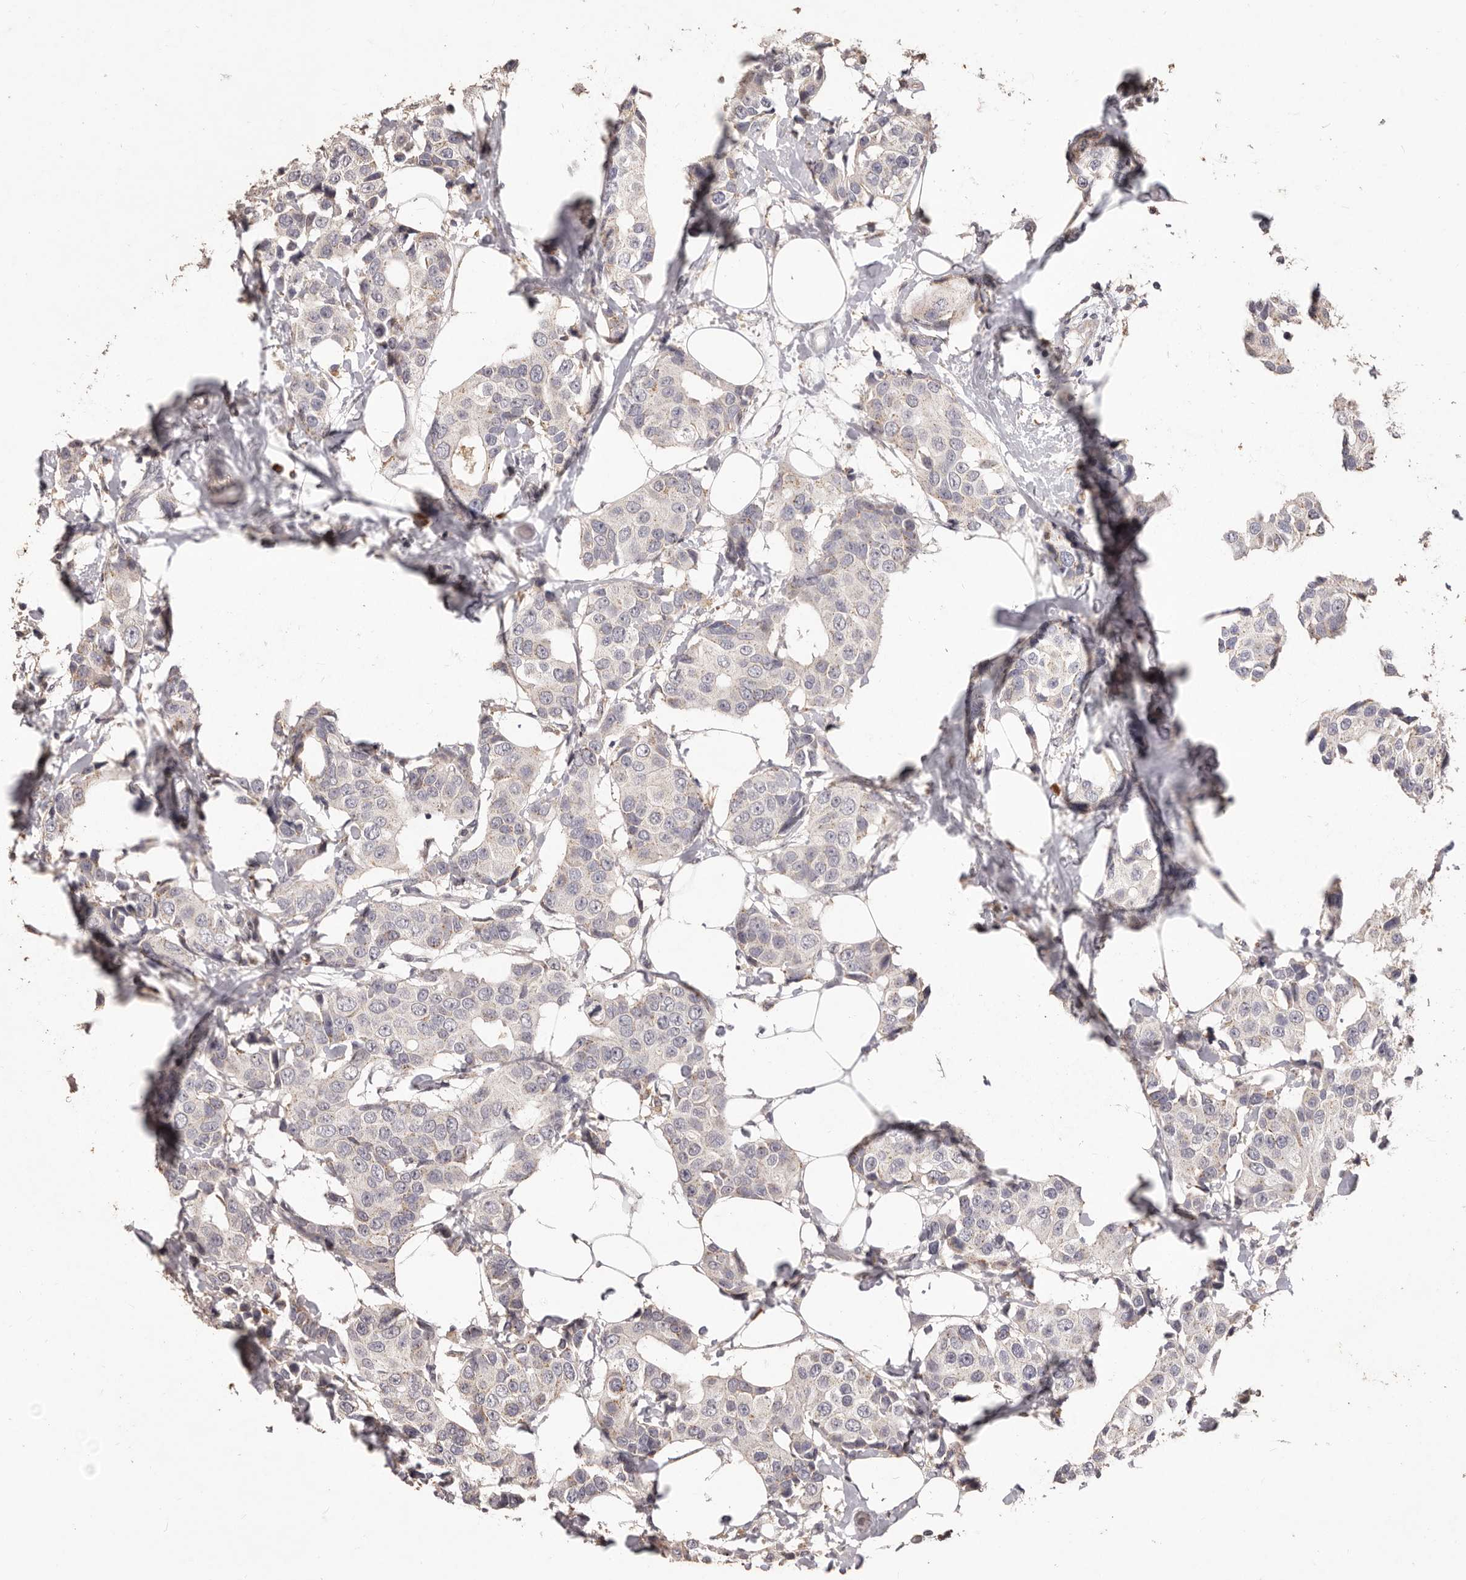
{"staining": {"intensity": "weak", "quantity": "<25%", "location": "cytoplasmic/membranous"}, "tissue": "breast cancer", "cell_type": "Tumor cells", "image_type": "cancer", "snomed": [{"axis": "morphology", "description": "Normal tissue, NOS"}, {"axis": "morphology", "description": "Duct carcinoma"}, {"axis": "topography", "description": "Breast"}], "caption": "This is an immunohistochemistry histopathology image of breast cancer. There is no positivity in tumor cells.", "gene": "PRSS27", "patient": {"sex": "female", "age": 39}}